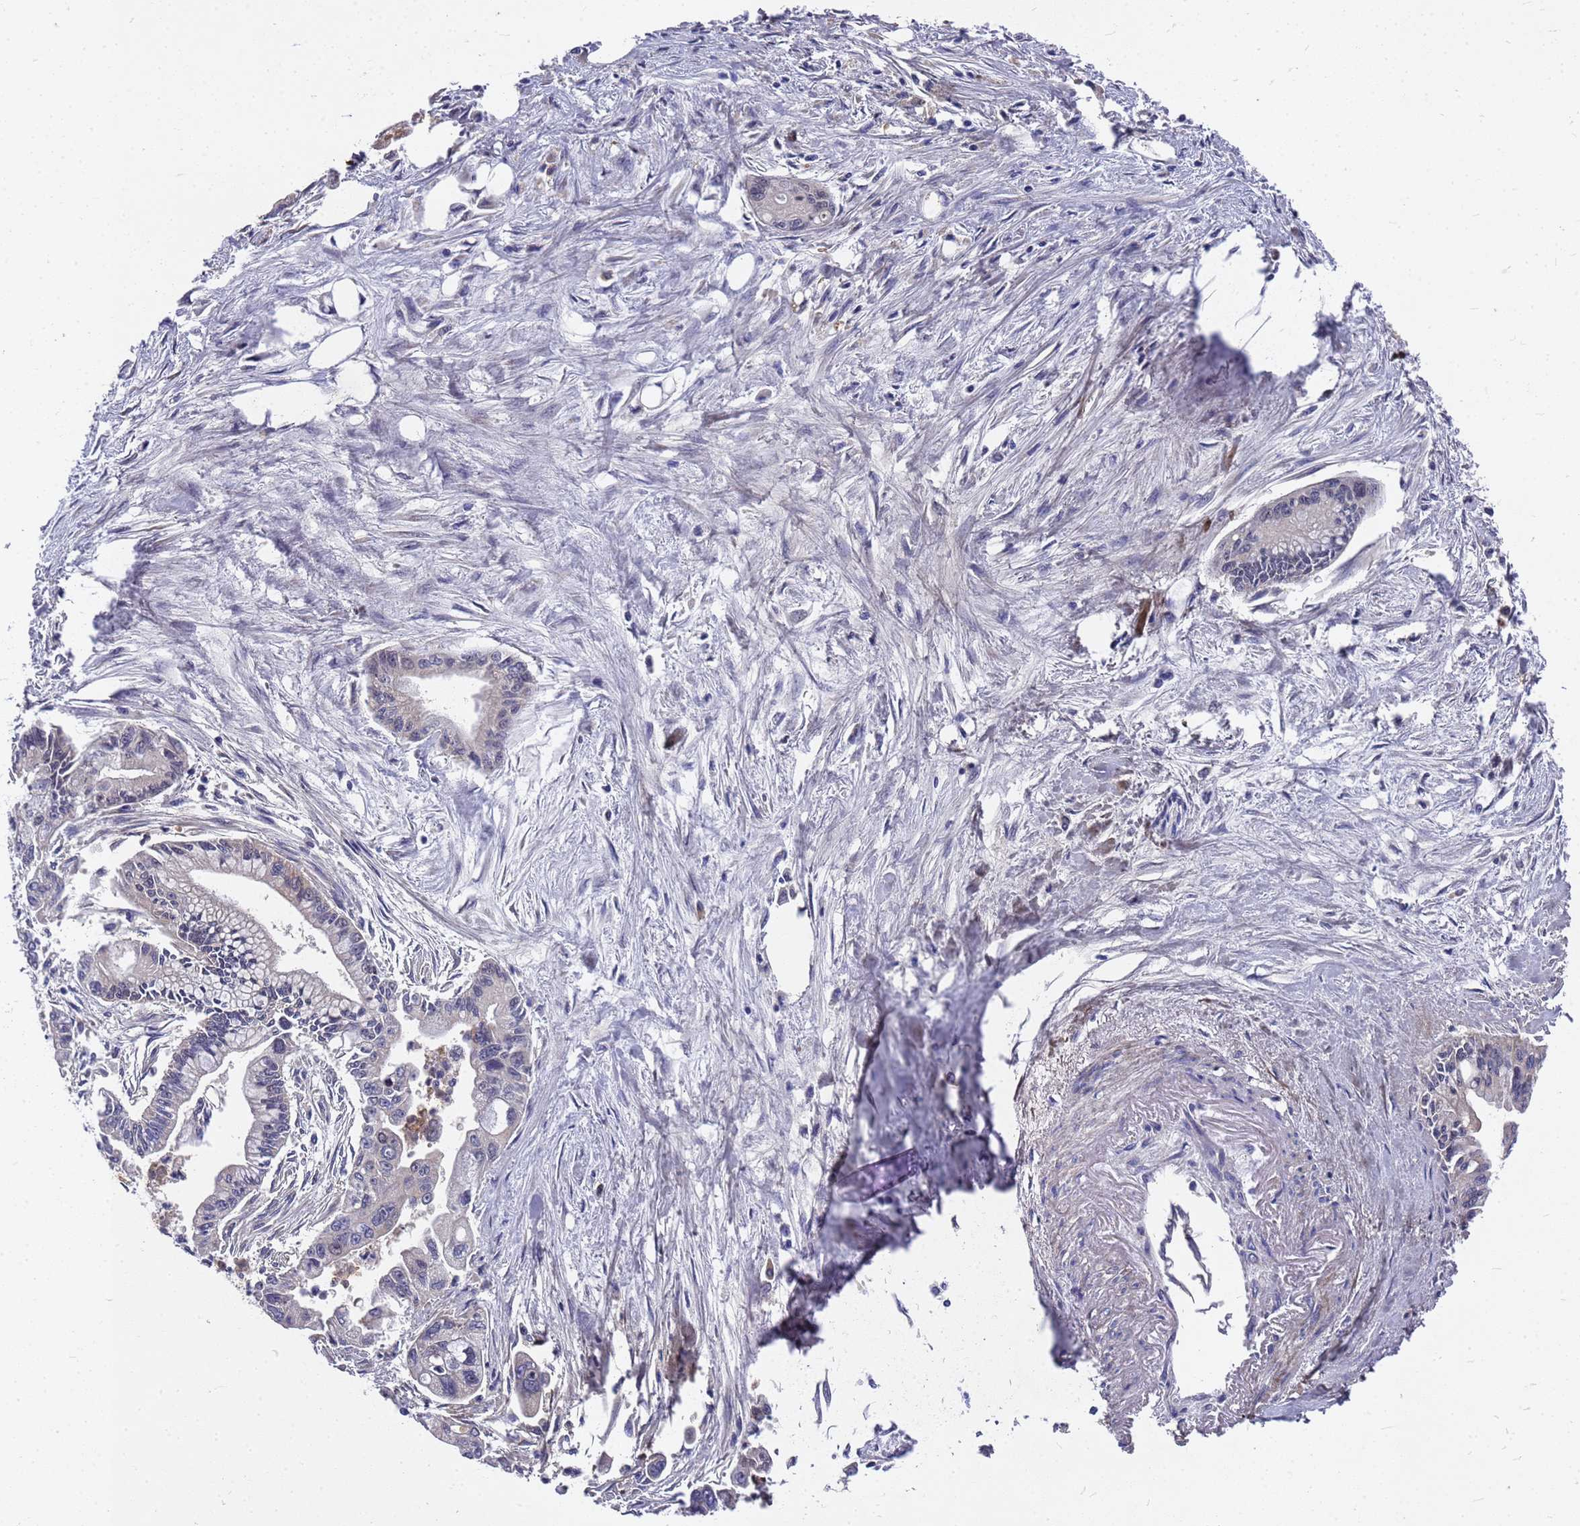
{"staining": {"intensity": "negative", "quantity": "none", "location": "none"}, "tissue": "pancreatic cancer", "cell_type": "Tumor cells", "image_type": "cancer", "snomed": [{"axis": "morphology", "description": "Adenocarcinoma, NOS"}, {"axis": "topography", "description": "Pancreas"}], "caption": "The photomicrograph exhibits no staining of tumor cells in pancreatic cancer.", "gene": "ZNF717", "patient": {"sex": "male", "age": 70}}